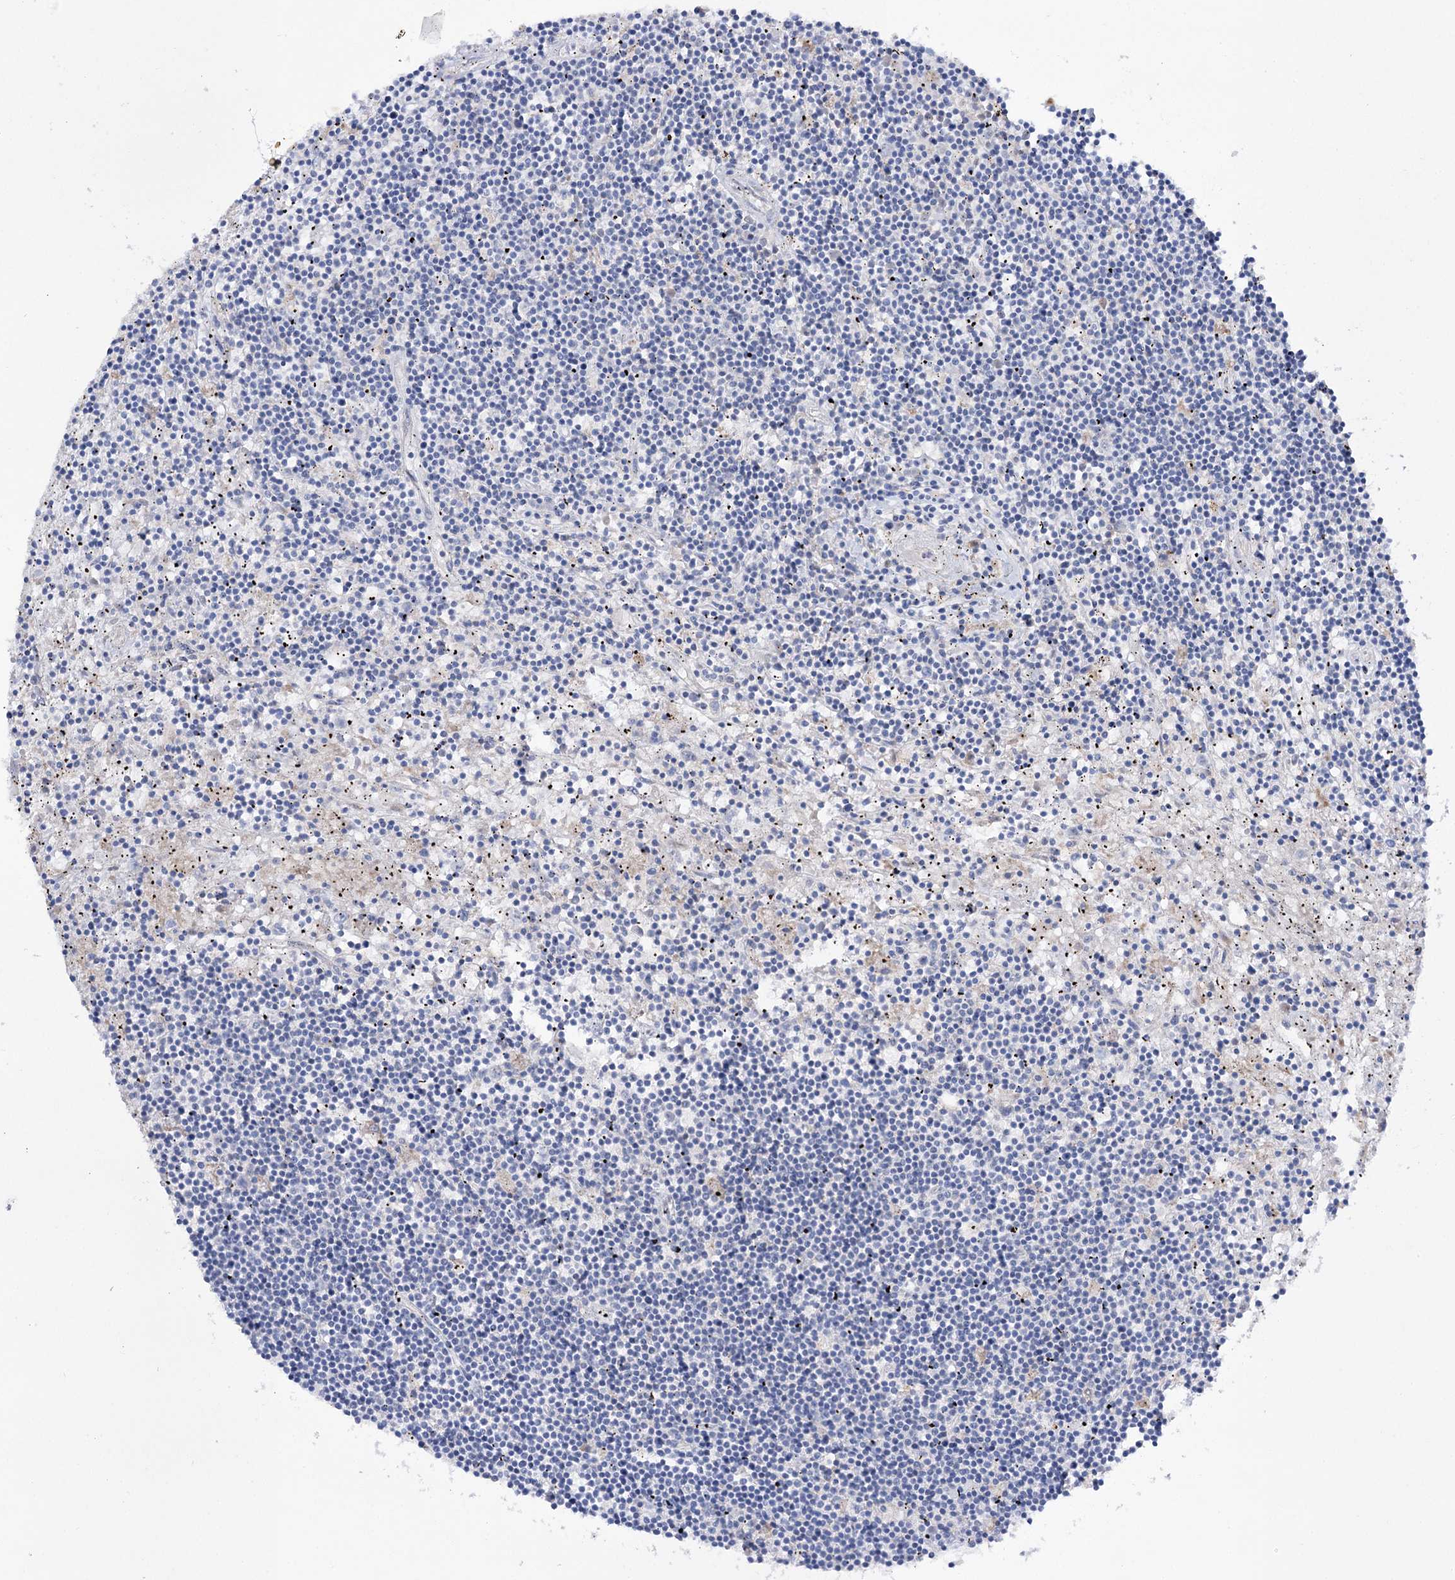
{"staining": {"intensity": "negative", "quantity": "none", "location": "none"}, "tissue": "lymphoma", "cell_type": "Tumor cells", "image_type": "cancer", "snomed": [{"axis": "morphology", "description": "Malignant lymphoma, non-Hodgkin's type, Low grade"}, {"axis": "topography", "description": "Spleen"}], "caption": "An image of human lymphoma is negative for staining in tumor cells. (Brightfield microscopy of DAB IHC at high magnification).", "gene": "NAGLU", "patient": {"sex": "male", "age": 76}}